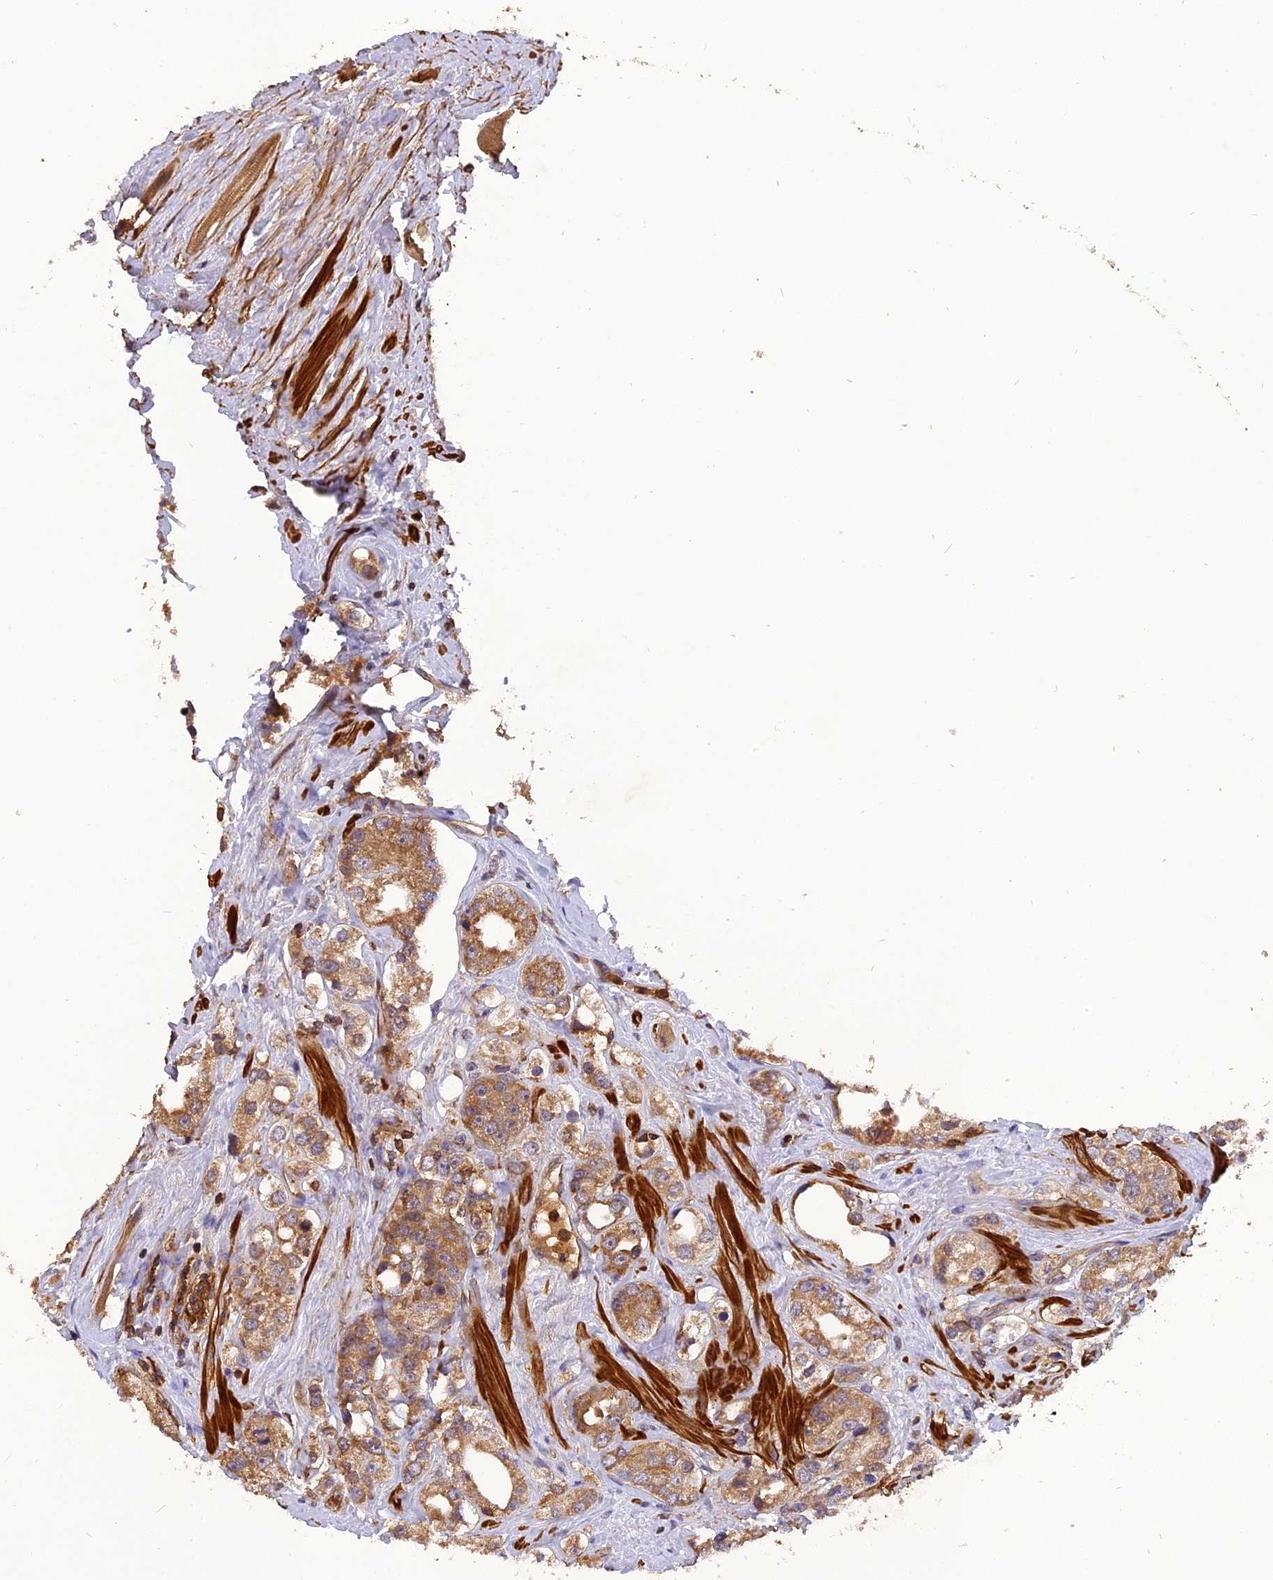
{"staining": {"intensity": "moderate", "quantity": ">75%", "location": "cytoplasmic/membranous"}, "tissue": "prostate cancer", "cell_type": "Tumor cells", "image_type": "cancer", "snomed": [{"axis": "morphology", "description": "Adenocarcinoma, NOS"}, {"axis": "topography", "description": "Prostate"}], "caption": "Protein staining of prostate cancer (adenocarcinoma) tissue displays moderate cytoplasmic/membranous expression in about >75% of tumor cells.", "gene": "STOML1", "patient": {"sex": "male", "age": 79}}